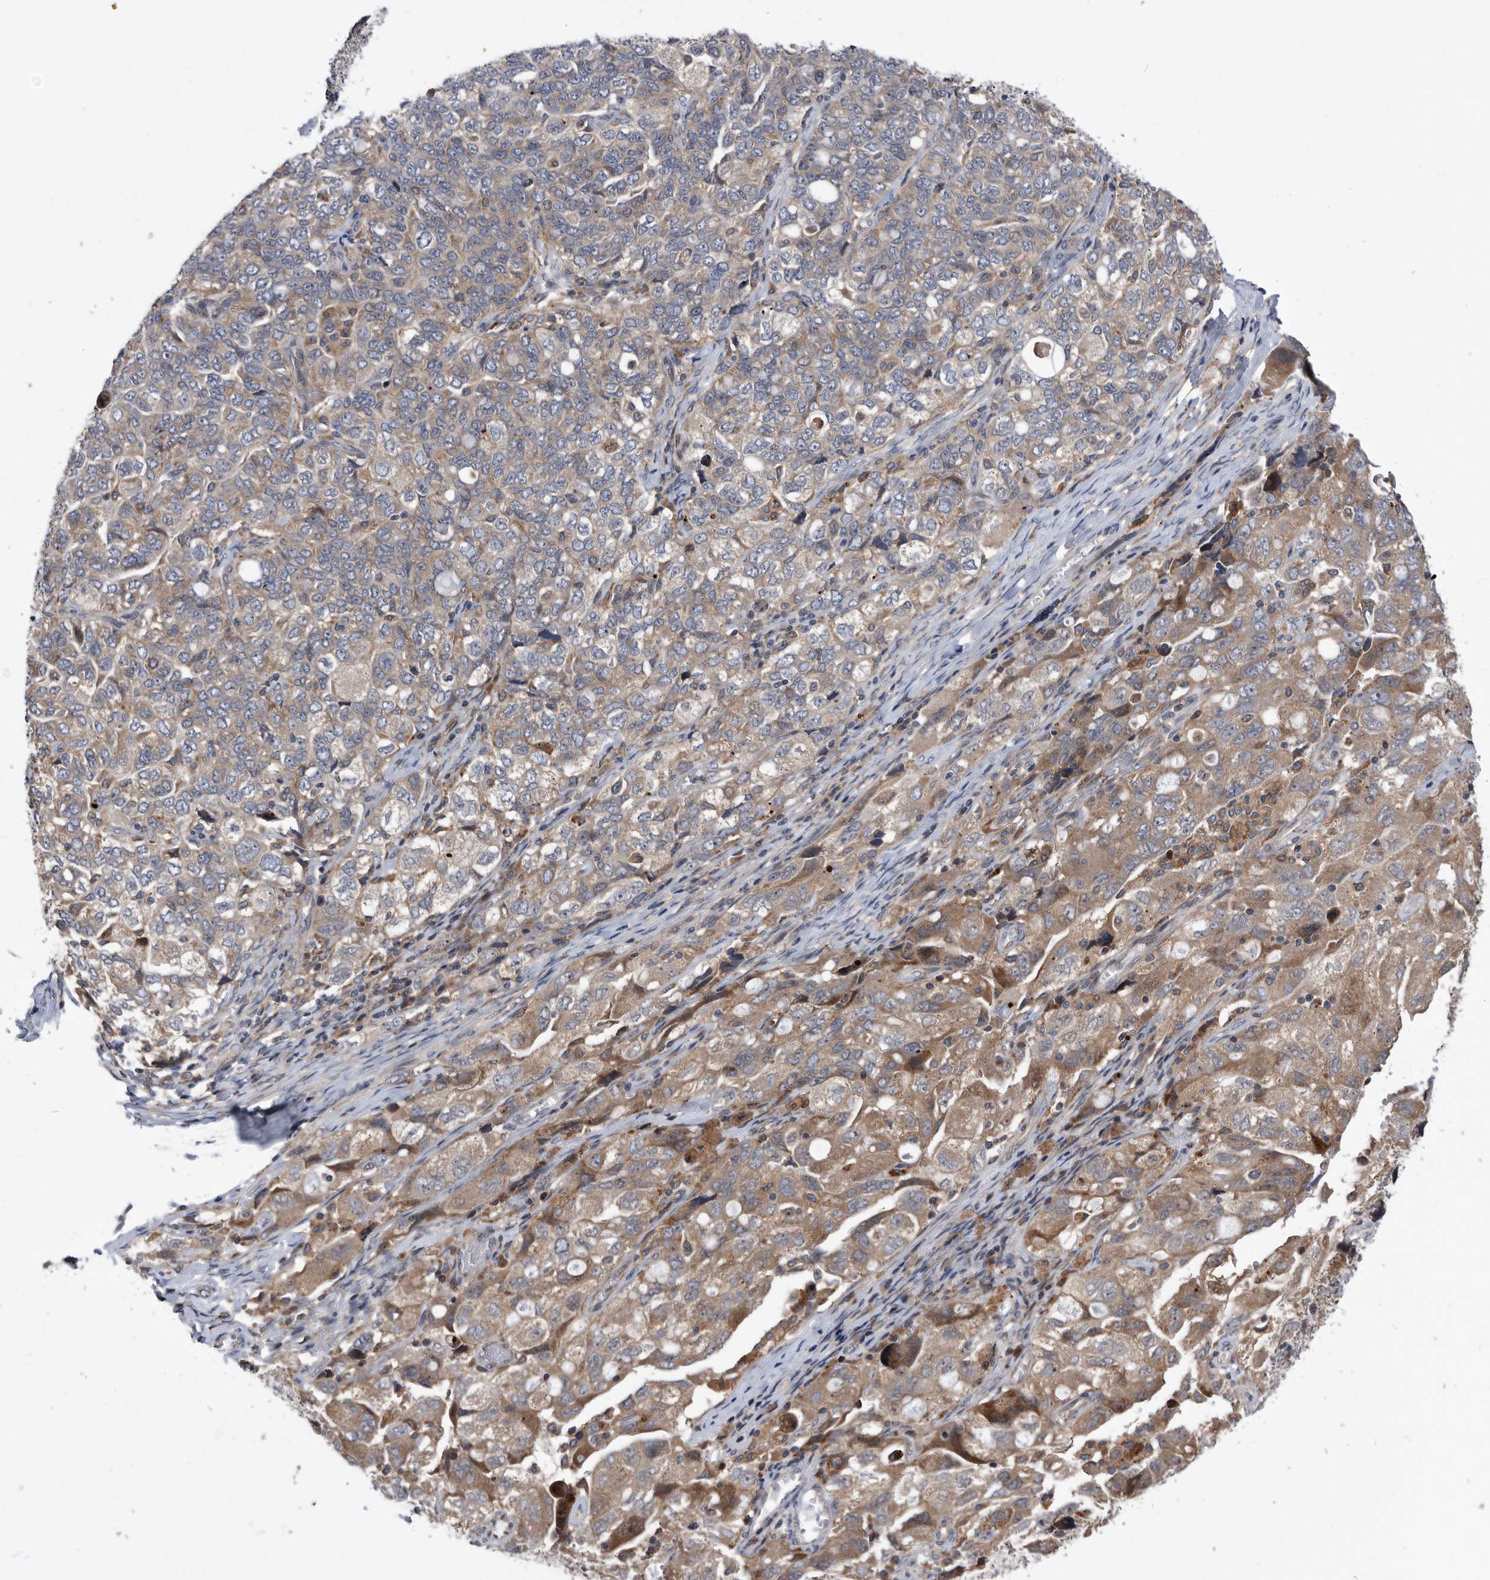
{"staining": {"intensity": "moderate", "quantity": "25%-75%", "location": "cytoplasmic/membranous"}, "tissue": "ovarian cancer", "cell_type": "Tumor cells", "image_type": "cancer", "snomed": [{"axis": "morphology", "description": "Carcinoma, NOS"}, {"axis": "morphology", "description": "Cystadenocarcinoma, serous, NOS"}, {"axis": "topography", "description": "Ovary"}], "caption": "IHC of human ovarian cancer displays medium levels of moderate cytoplasmic/membranous expression in approximately 25%-75% of tumor cells.", "gene": "BAIAP3", "patient": {"sex": "female", "age": 69}}